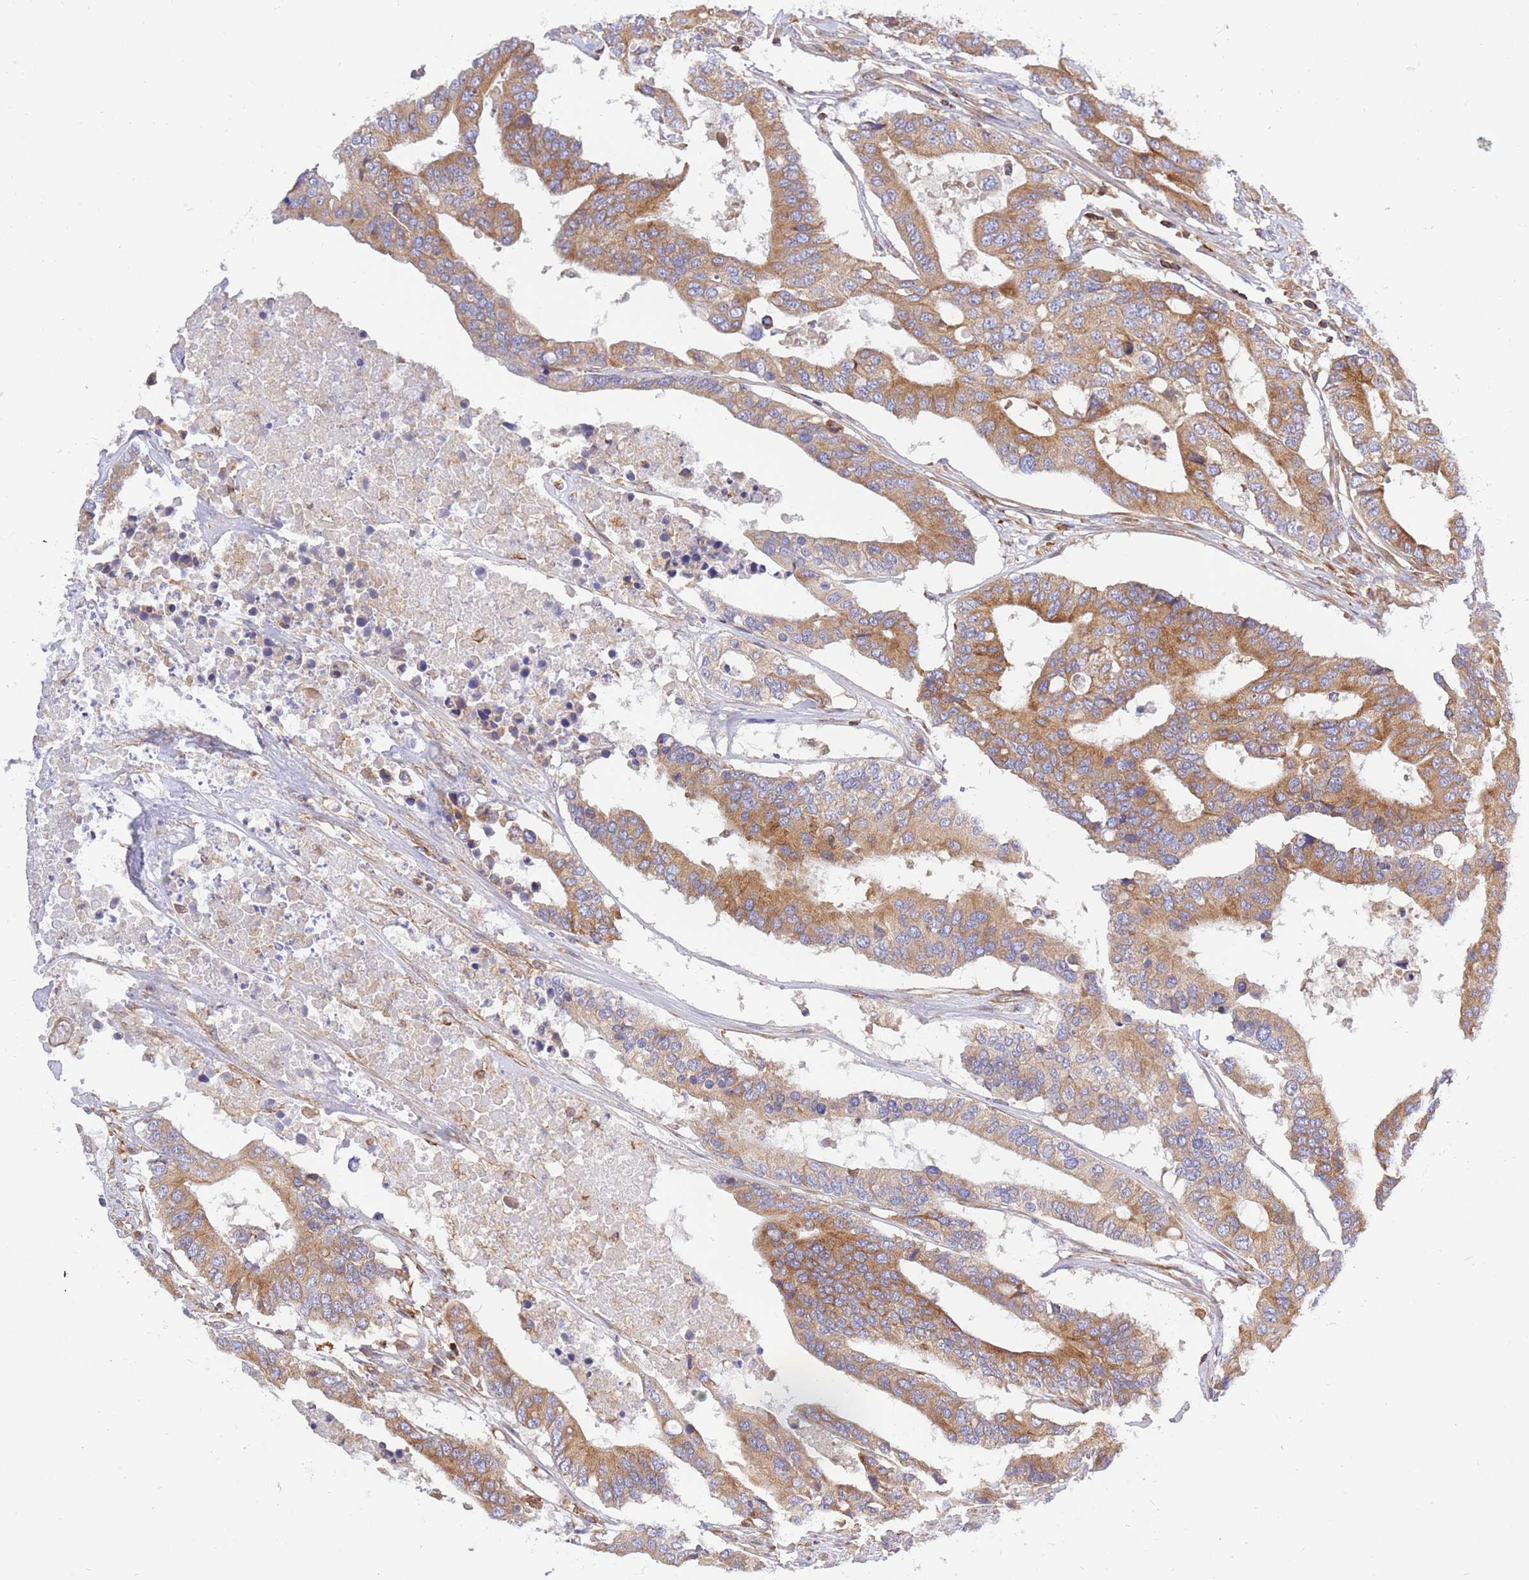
{"staining": {"intensity": "moderate", "quantity": ">75%", "location": "cytoplasmic/membranous"}, "tissue": "colorectal cancer", "cell_type": "Tumor cells", "image_type": "cancer", "snomed": [{"axis": "morphology", "description": "Adenocarcinoma, NOS"}, {"axis": "topography", "description": "Colon"}], "caption": "Immunohistochemistry (IHC) (DAB) staining of human colorectal cancer (adenocarcinoma) shows moderate cytoplasmic/membranous protein positivity in about >75% of tumor cells. (DAB (3,3'-diaminobenzidine) = brown stain, brightfield microscopy at high magnification).", "gene": "REM1", "patient": {"sex": "male", "age": 77}}